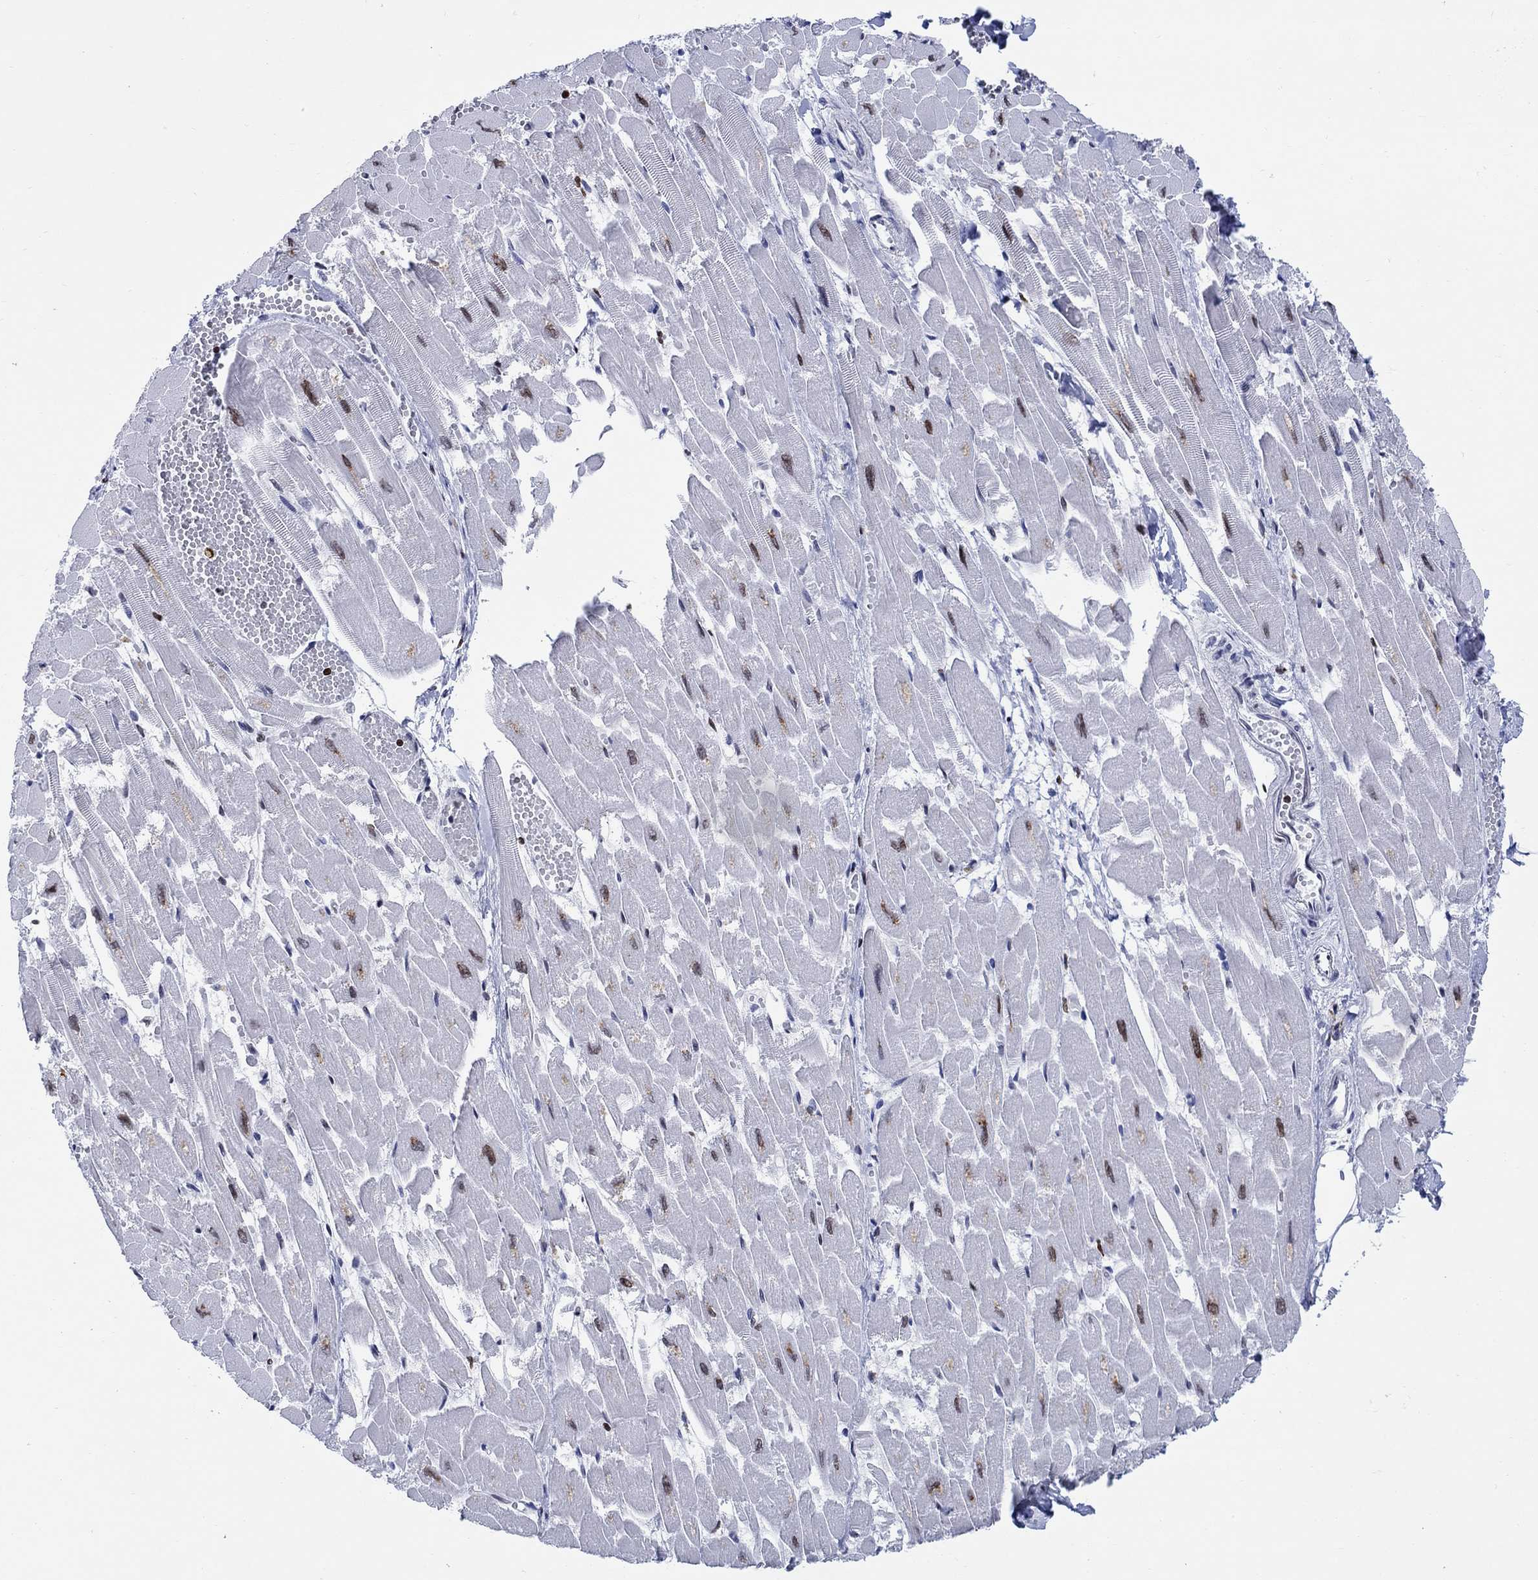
{"staining": {"intensity": "strong", "quantity": "25%-75%", "location": "nuclear"}, "tissue": "heart muscle", "cell_type": "Cardiomyocytes", "image_type": "normal", "snomed": [{"axis": "morphology", "description": "Normal tissue, NOS"}, {"axis": "topography", "description": "Heart"}], "caption": "Immunohistochemical staining of normal heart muscle exhibits 25%-75% levels of strong nuclear protein expression in approximately 25%-75% of cardiomyocytes.", "gene": "HMGA1", "patient": {"sex": "female", "age": 52}}